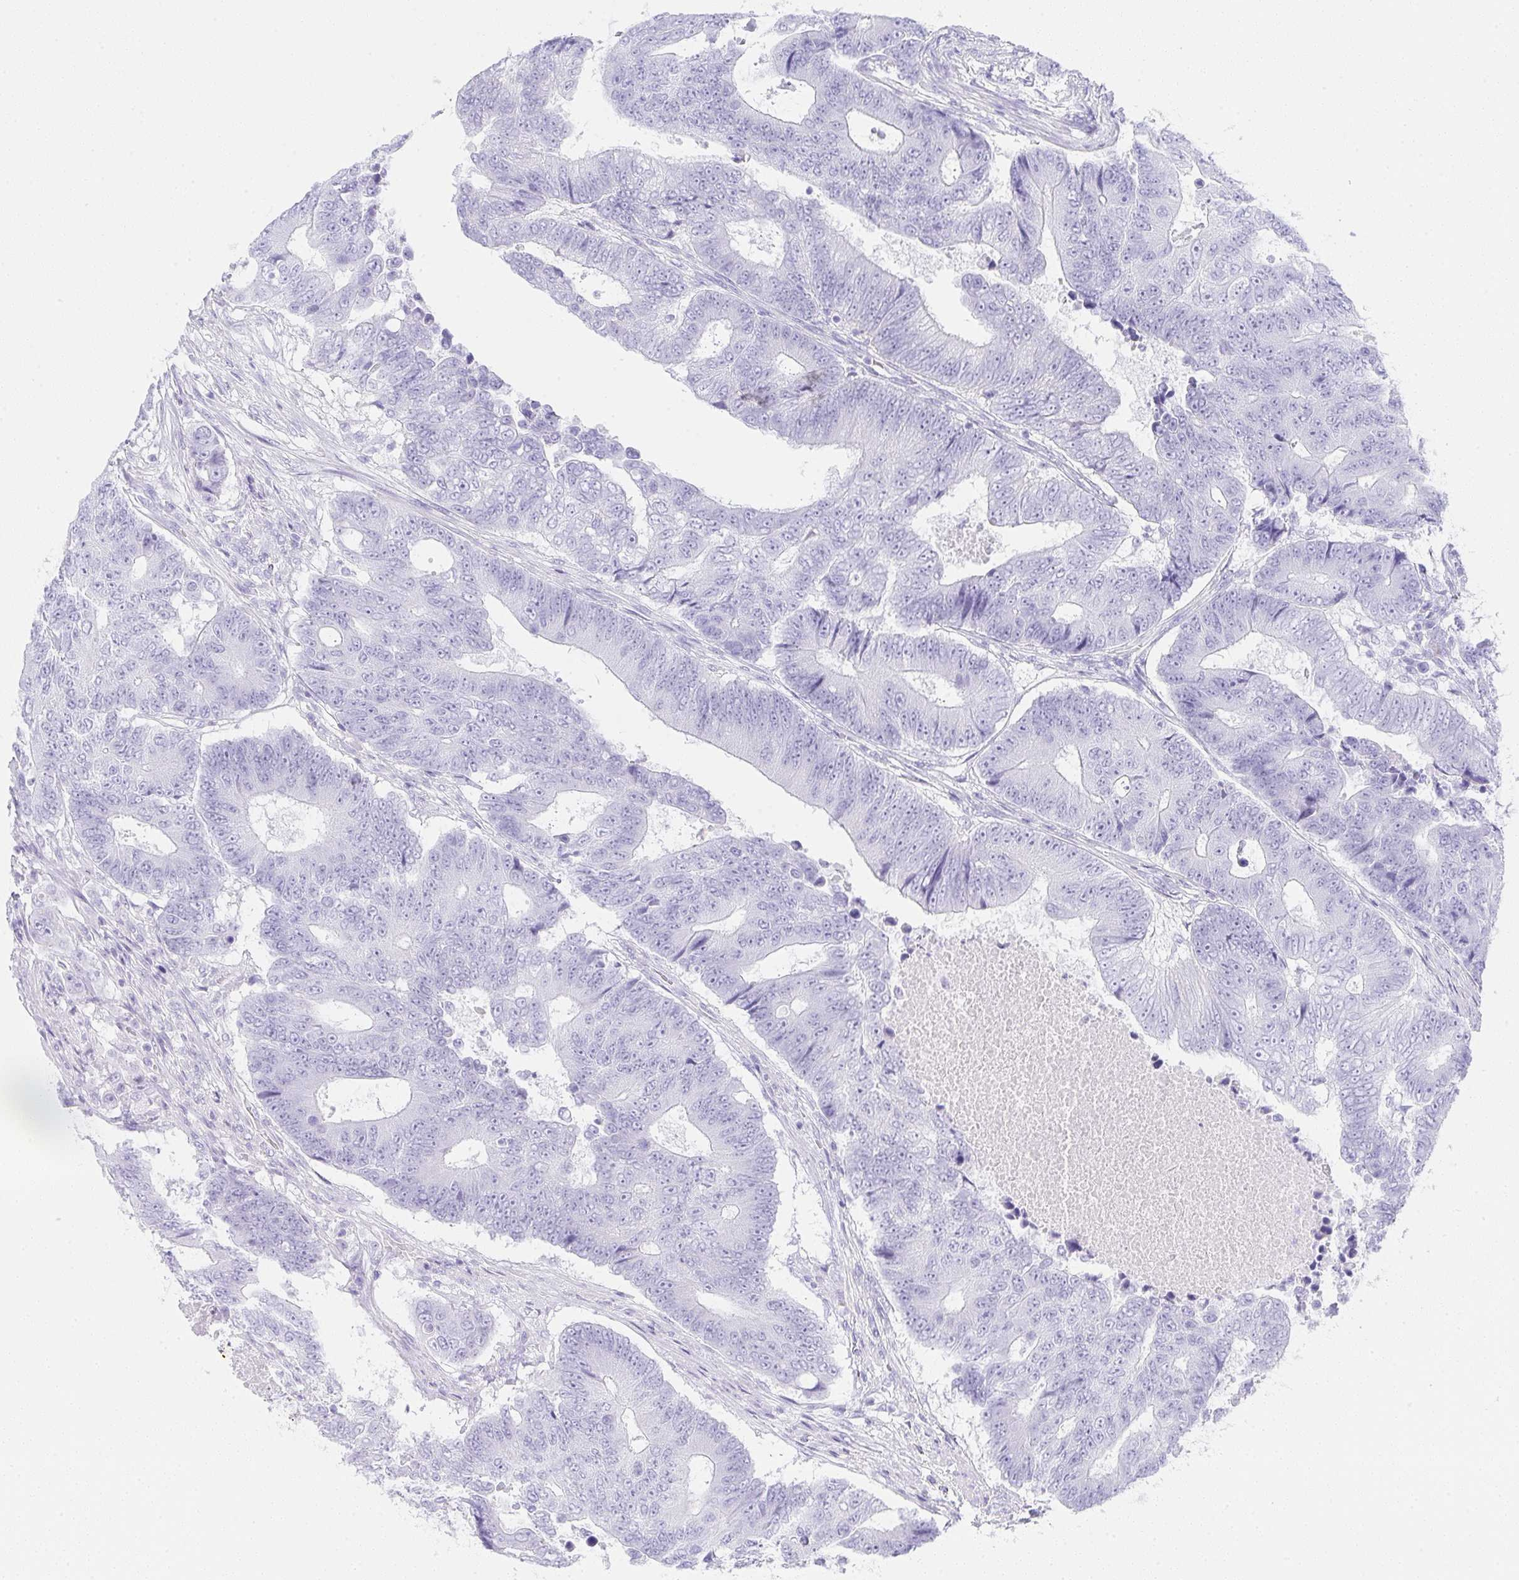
{"staining": {"intensity": "negative", "quantity": "none", "location": "none"}, "tissue": "colorectal cancer", "cell_type": "Tumor cells", "image_type": "cancer", "snomed": [{"axis": "morphology", "description": "Adenocarcinoma, NOS"}, {"axis": "topography", "description": "Colon"}], "caption": "DAB (3,3'-diaminobenzidine) immunohistochemical staining of colorectal cancer displays no significant expression in tumor cells.", "gene": "CDADC1", "patient": {"sex": "female", "age": 48}}